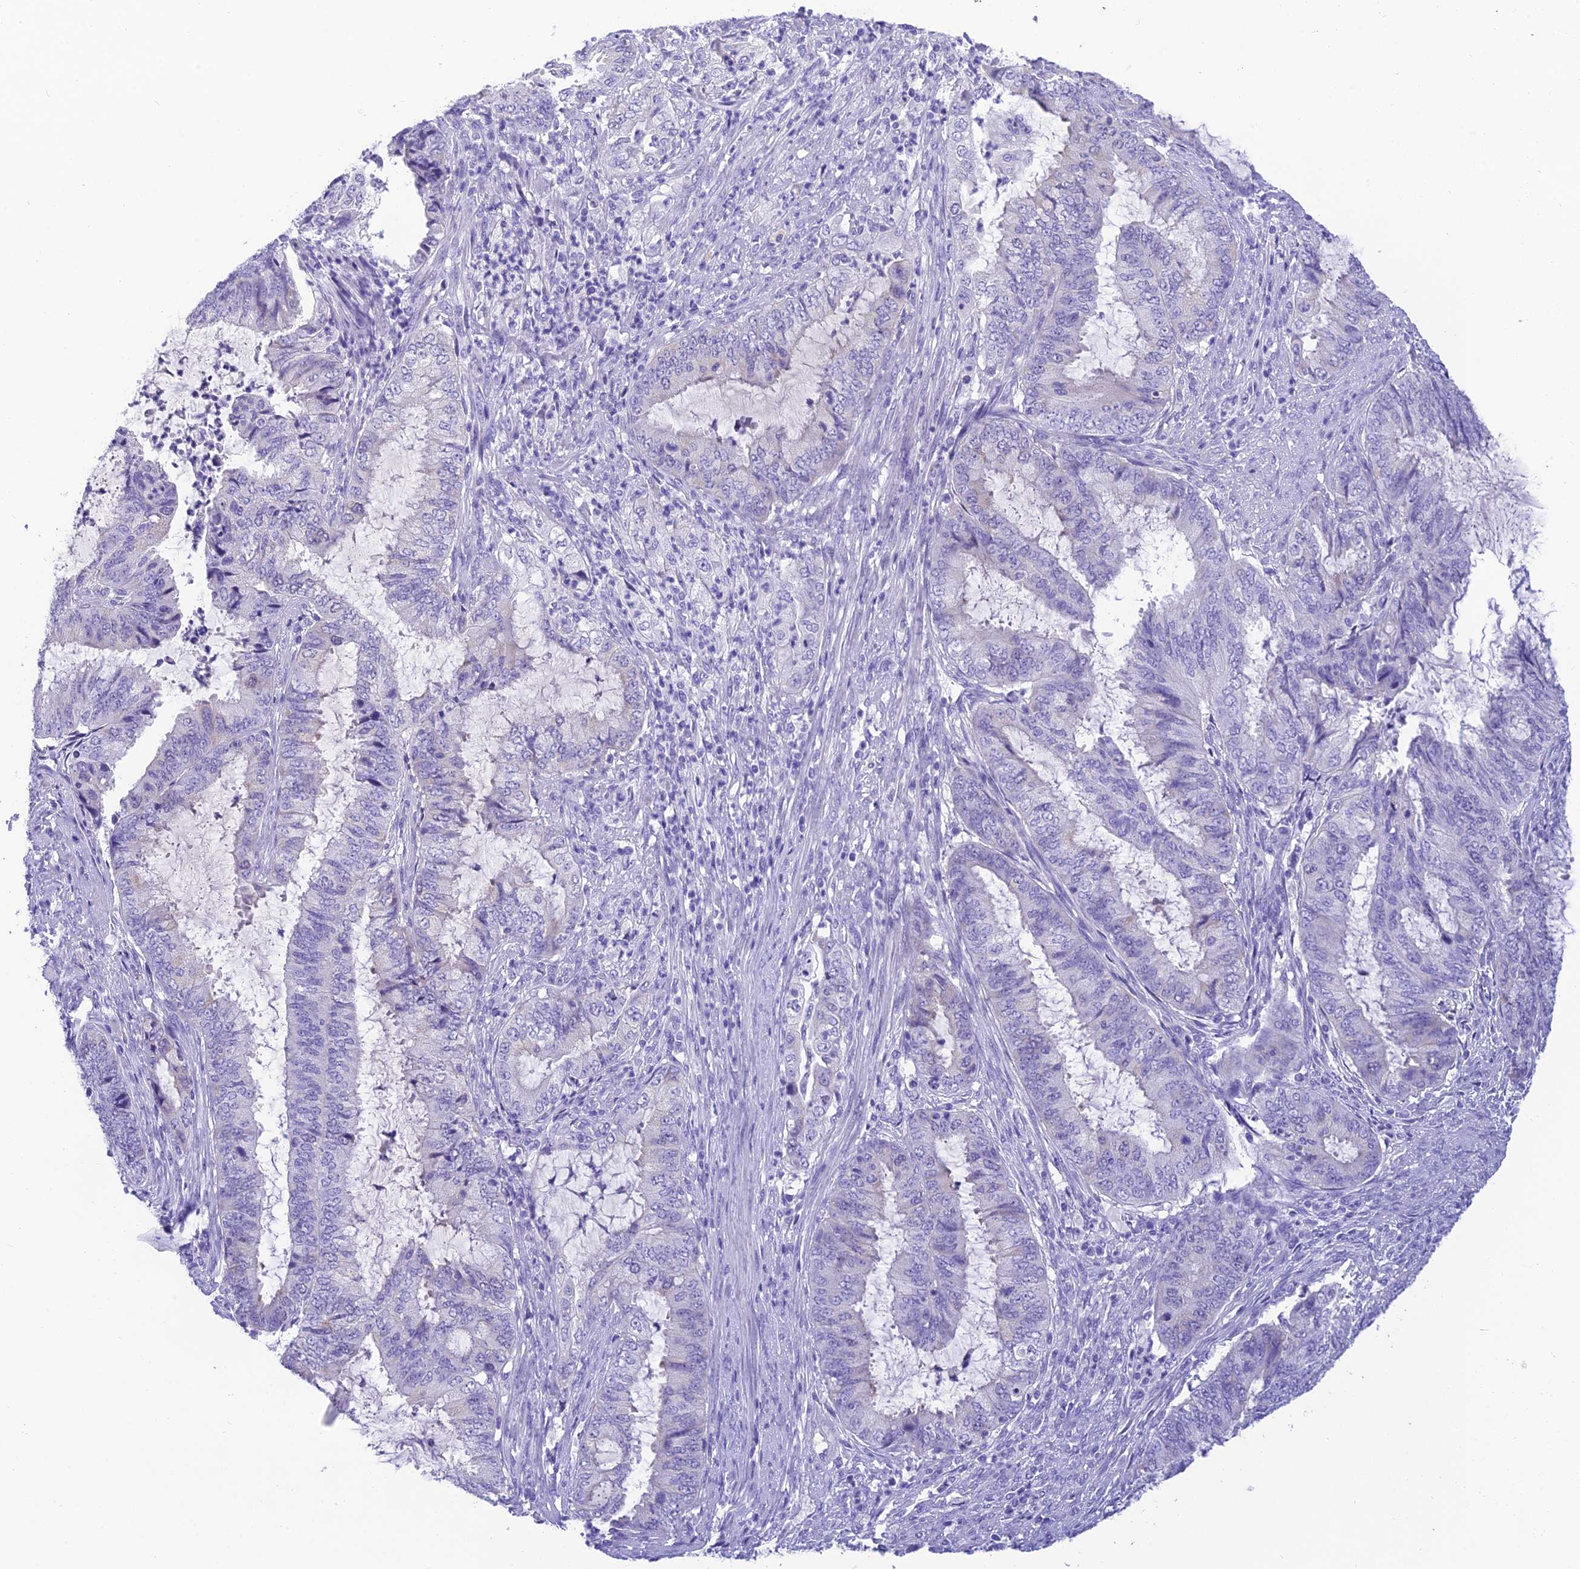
{"staining": {"intensity": "negative", "quantity": "none", "location": "none"}, "tissue": "endometrial cancer", "cell_type": "Tumor cells", "image_type": "cancer", "snomed": [{"axis": "morphology", "description": "Adenocarcinoma, NOS"}, {"axis": "topography", "description": "Endometrium"}], "caption": "Adenocarcinoma (endometrial) was stained to show a protein in brown. There is no significant positivity in tumor cells.", "gene": "KDELR3", "patient": {"sex": "female", "age": 51}}